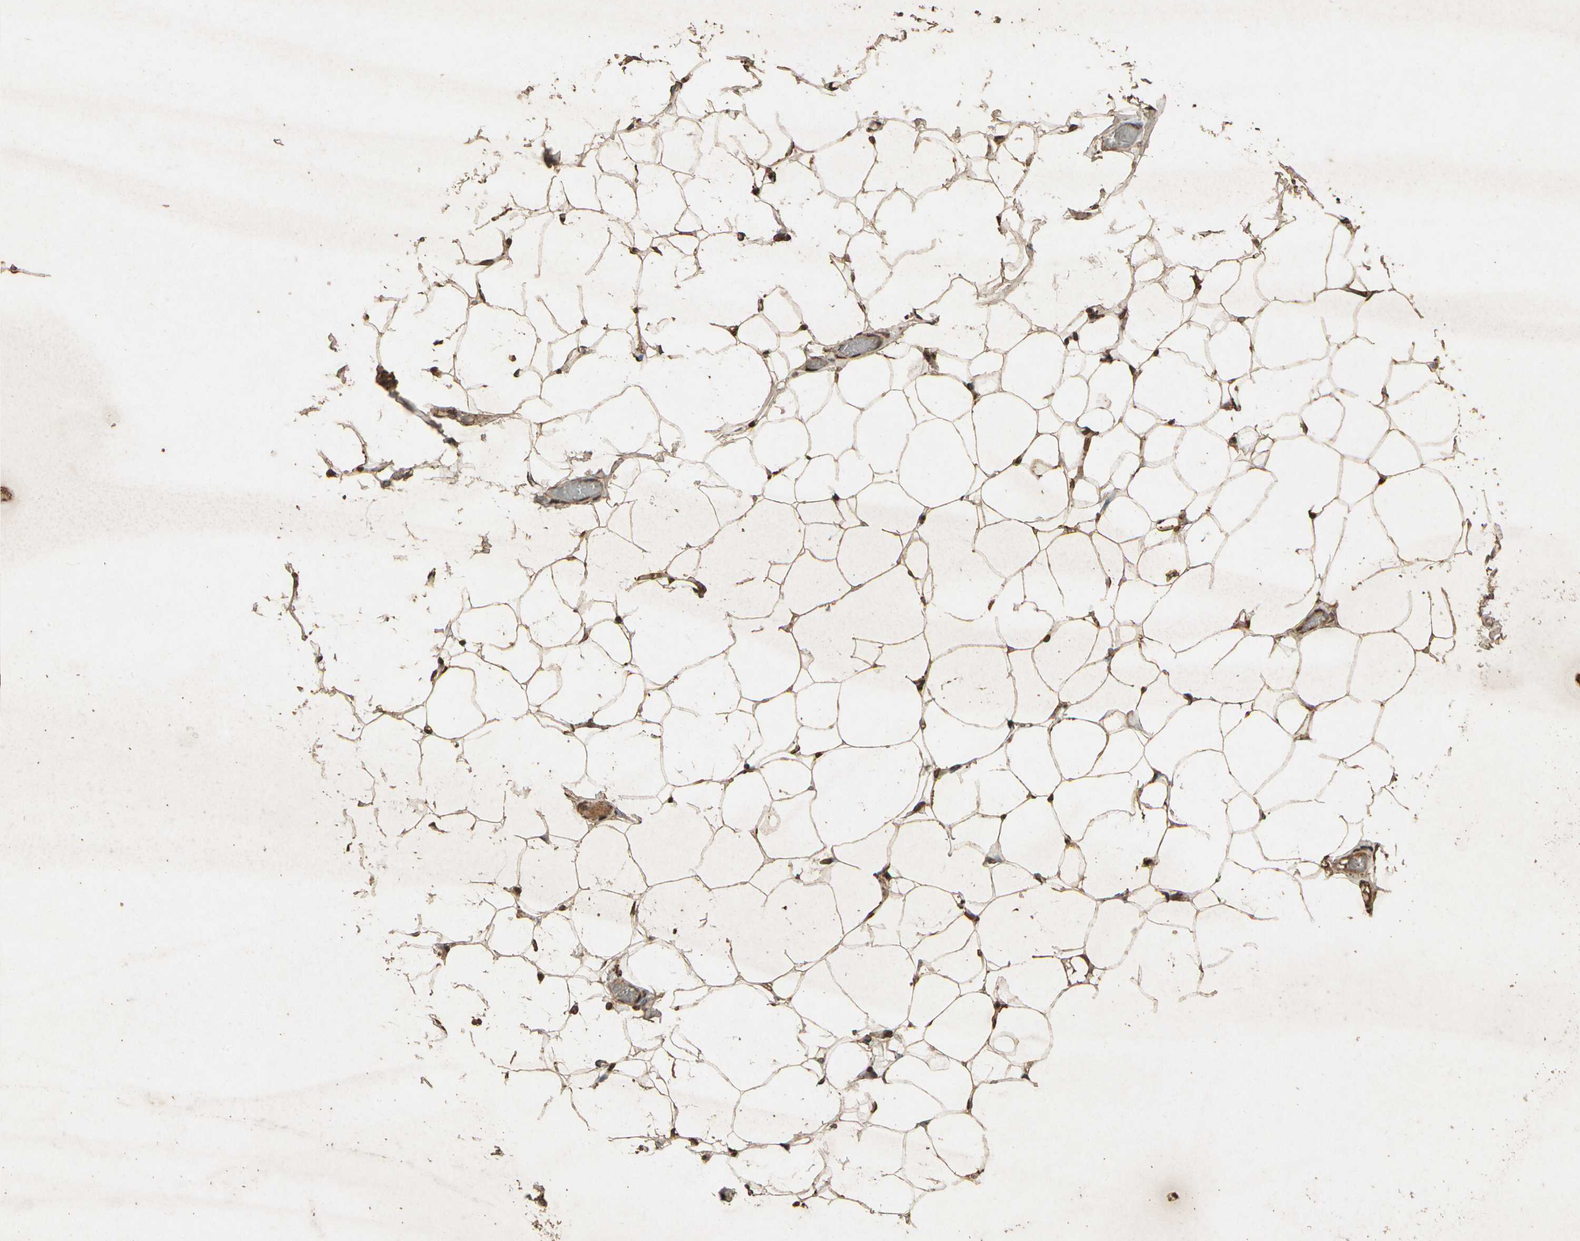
{"staining": {"intensity": "moderate", "quantity": ">75%", "location": "cytoplasmic/membranous"}, "tissue": "adipose tissue", "cell_type": "Adipocytes", "image_type": "normal", "snomed": [{"axis": "morphology", "description": "Normal tissue, NOS"}, {"axis": "topography", "description": "Soft tissue"}], "caption": "IHC staining of normal adipose tissue, which shows medium levels of moderate cytoplasmic/membranous staining in about >75% of adipocytes indicating moderate cytoplasmic/membranous protein expression. The staining was performed using DAB (brown) for protein detection and nuclei were counterstained in hematoxylin (blue).", "gene": "GC", "patient": {"sex": "male", "age": 26}}